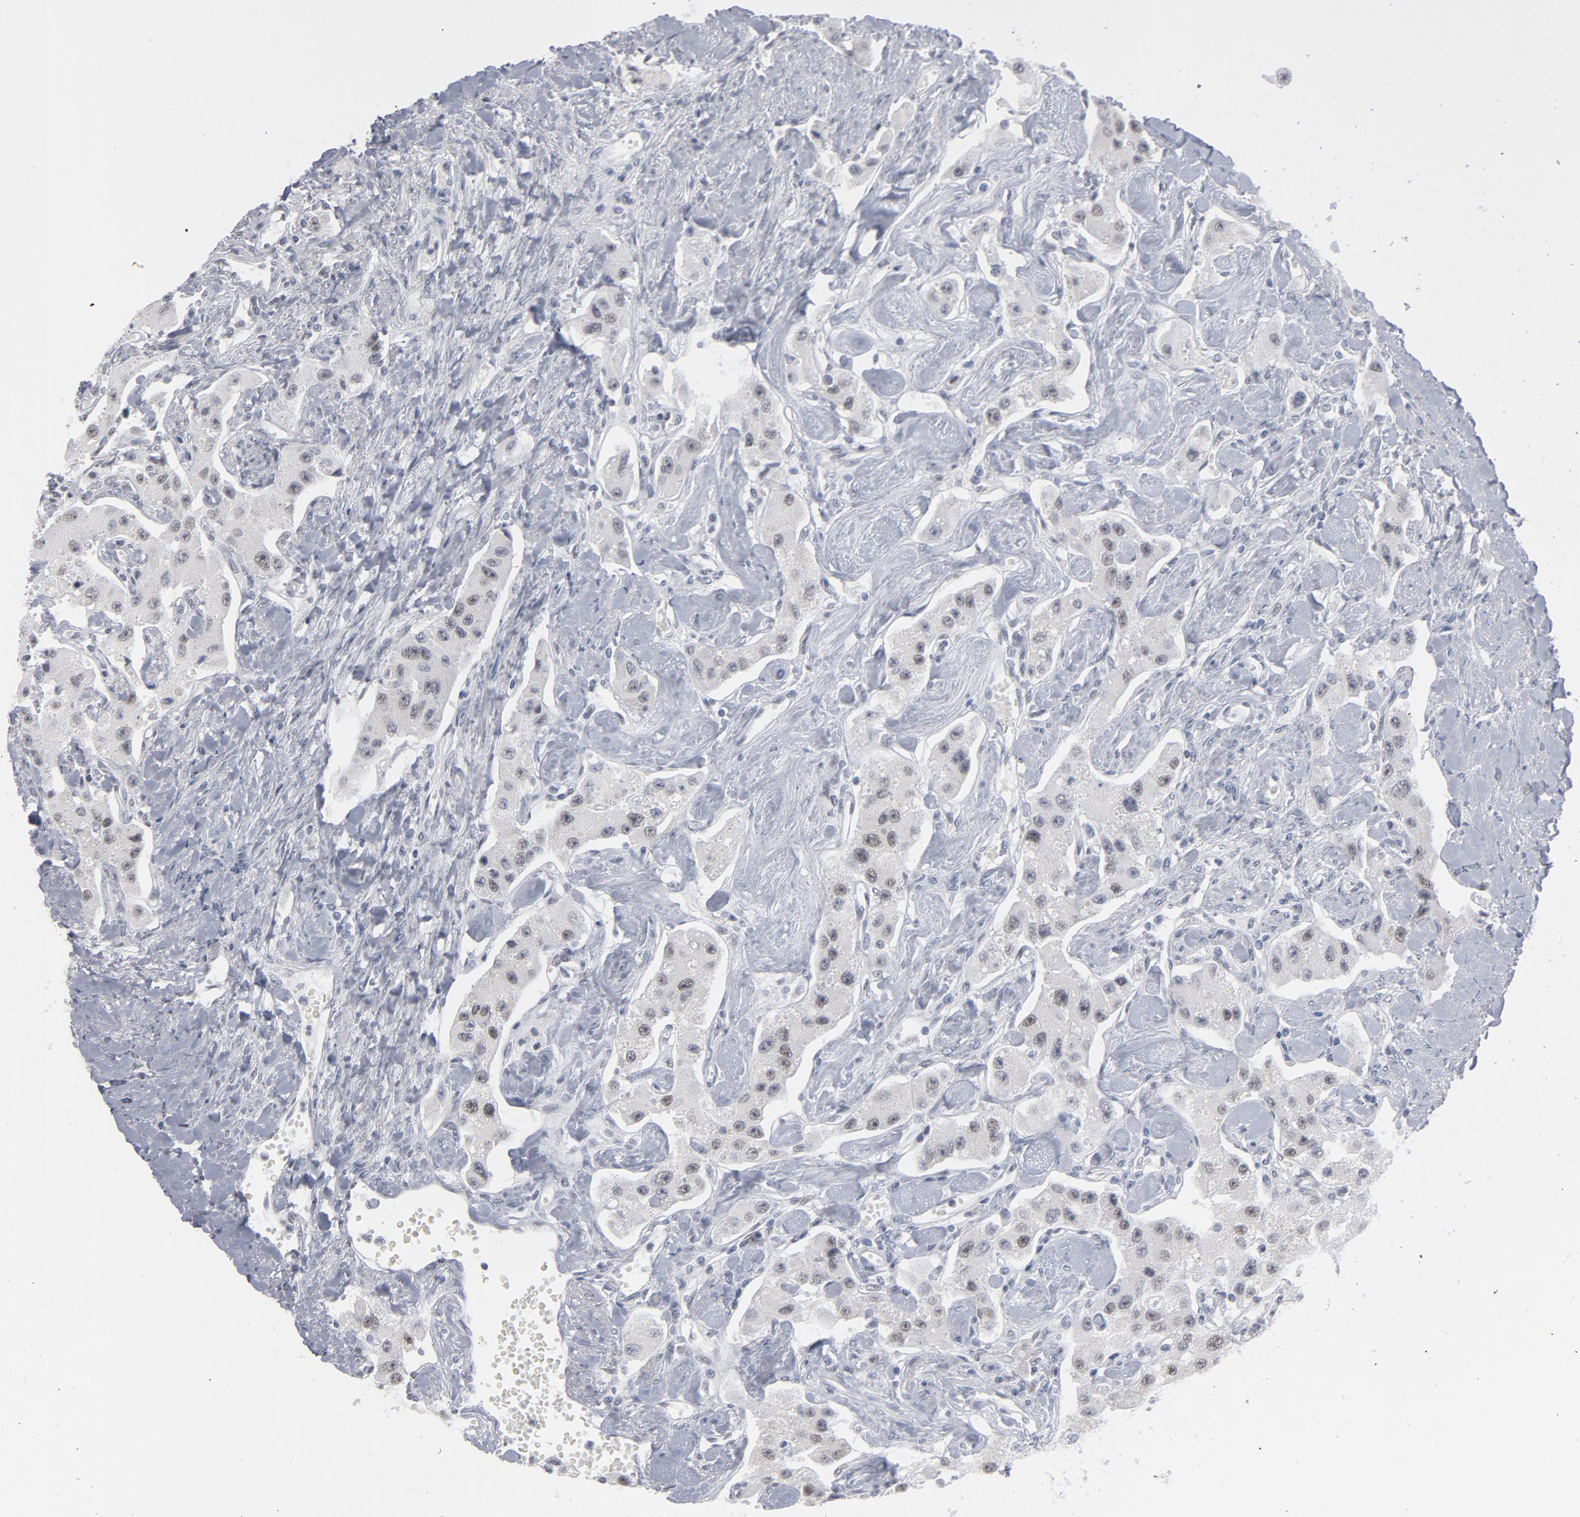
{"staining": {"intensity": "weak", "quantity": "25%-75%", "location": "nuclear"}, "tissue": "carcinoid", "cell_type": "Tumor cells", "image_type": "cancer", "snomed": [{"axis": "morphology", "description": "Carcinoid, malignant, NOS"}, {"axis": "topography", "description": "Pancreas"}], "caption": "This micrograph shows immunohistochemistry (IHC) staining of human carcinoid (malignant), with low weak nuclear positivity in approximately 25%-75% of tumor cells.", "gene": "BAP1", "patient": {"sex": "male", "age": 41}}